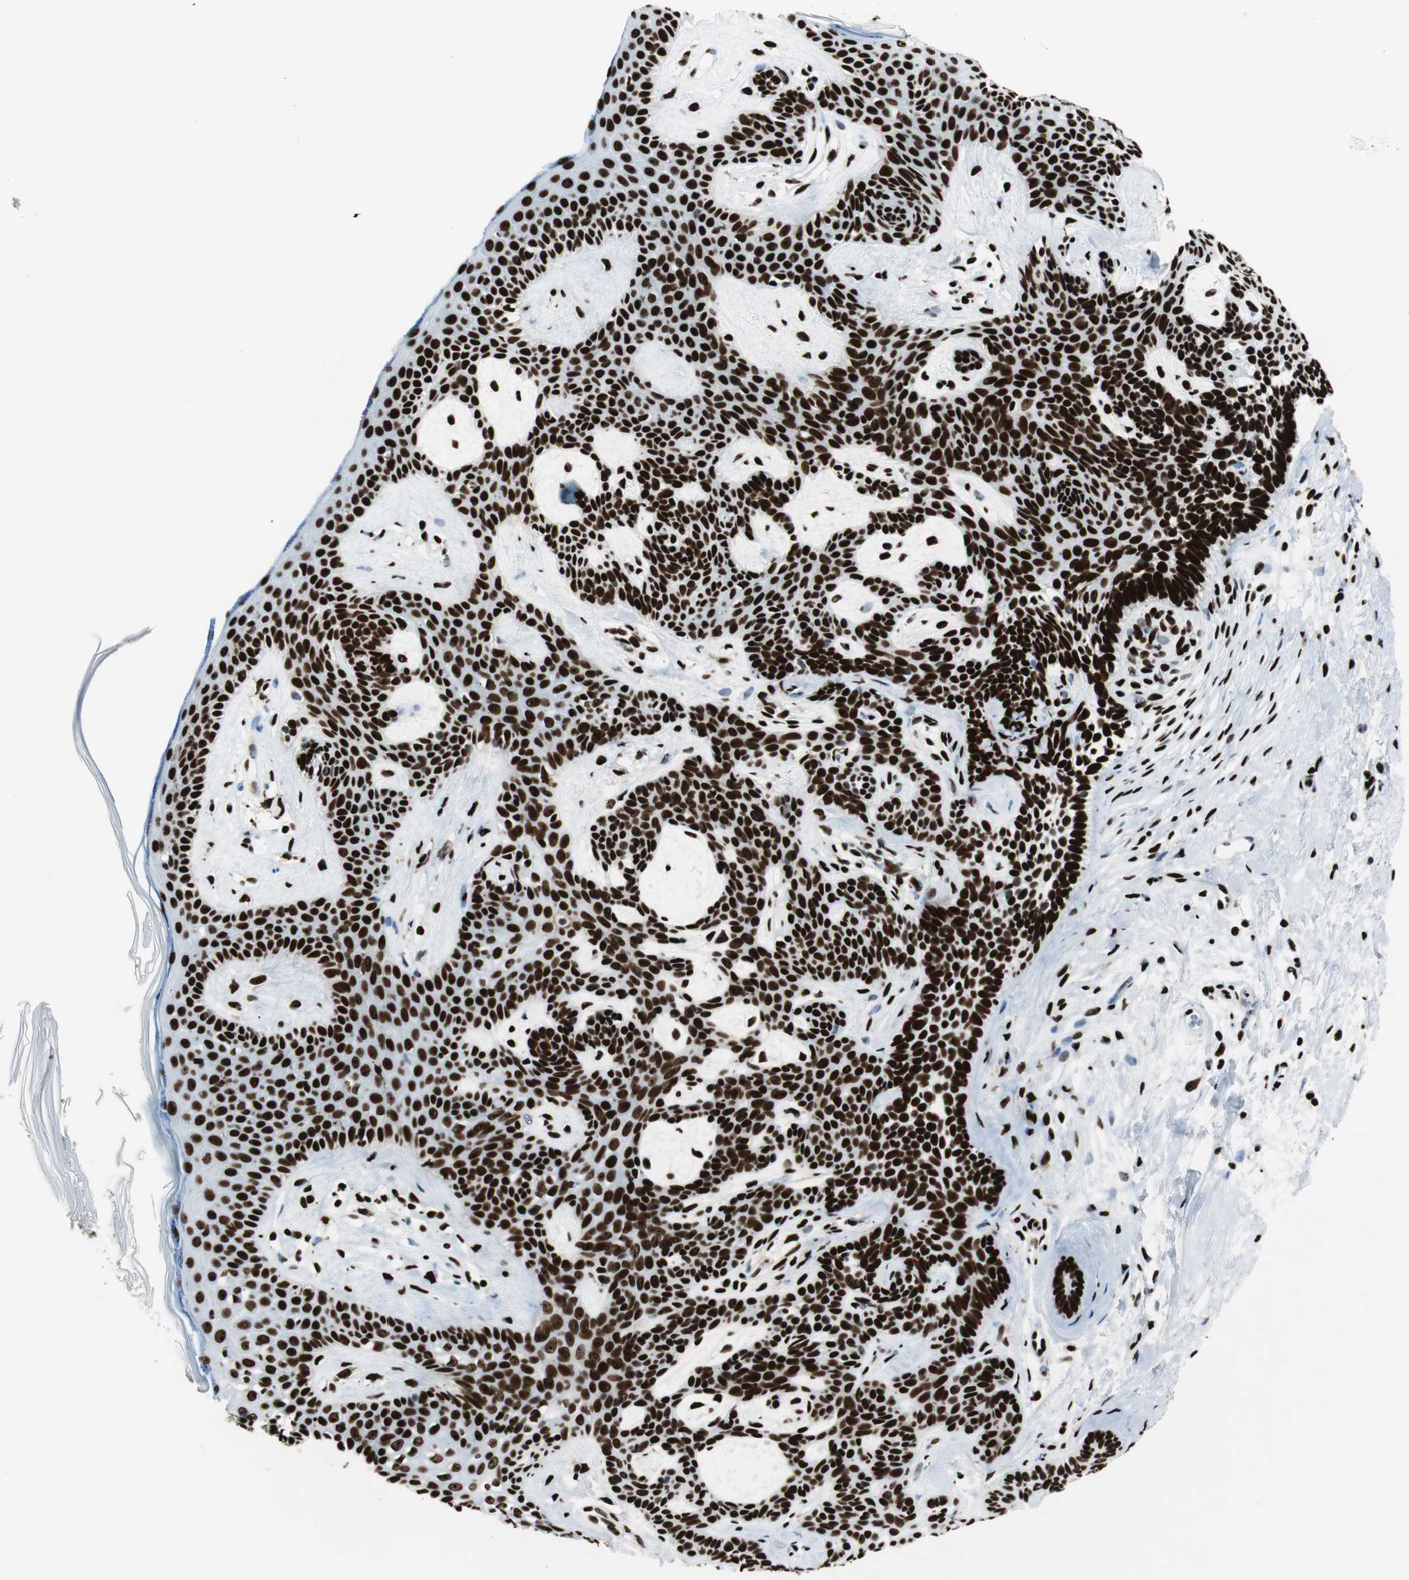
{"staining": {"intensity": "strong", "quantity": ">75%", "location": "nuclear"}, "tissue": "skin cancer", "cell_type": "Tumor cells", "image_type": "cancer", "snomed": [{"axis": "morphology", "description": "Developmental malformation"}, {"axis": "morphology", "description": "Basal cell carcinoma"}, {"axis": "topography", "description": "Skin"}], "caption": "Protein expression analysis of human basal cell carcinoma (skin) reveals strong nuclear staining in about >75% of tumor cells. The staining was performed using DAB (3,3'-diaminobenzidine) to visualize the protein expression in brown, while the nuclei were stained in blue with hematoxylin (Magnification: 20x).", "gene": "NCL", "patient": {"sex": "female", "age": 62}}